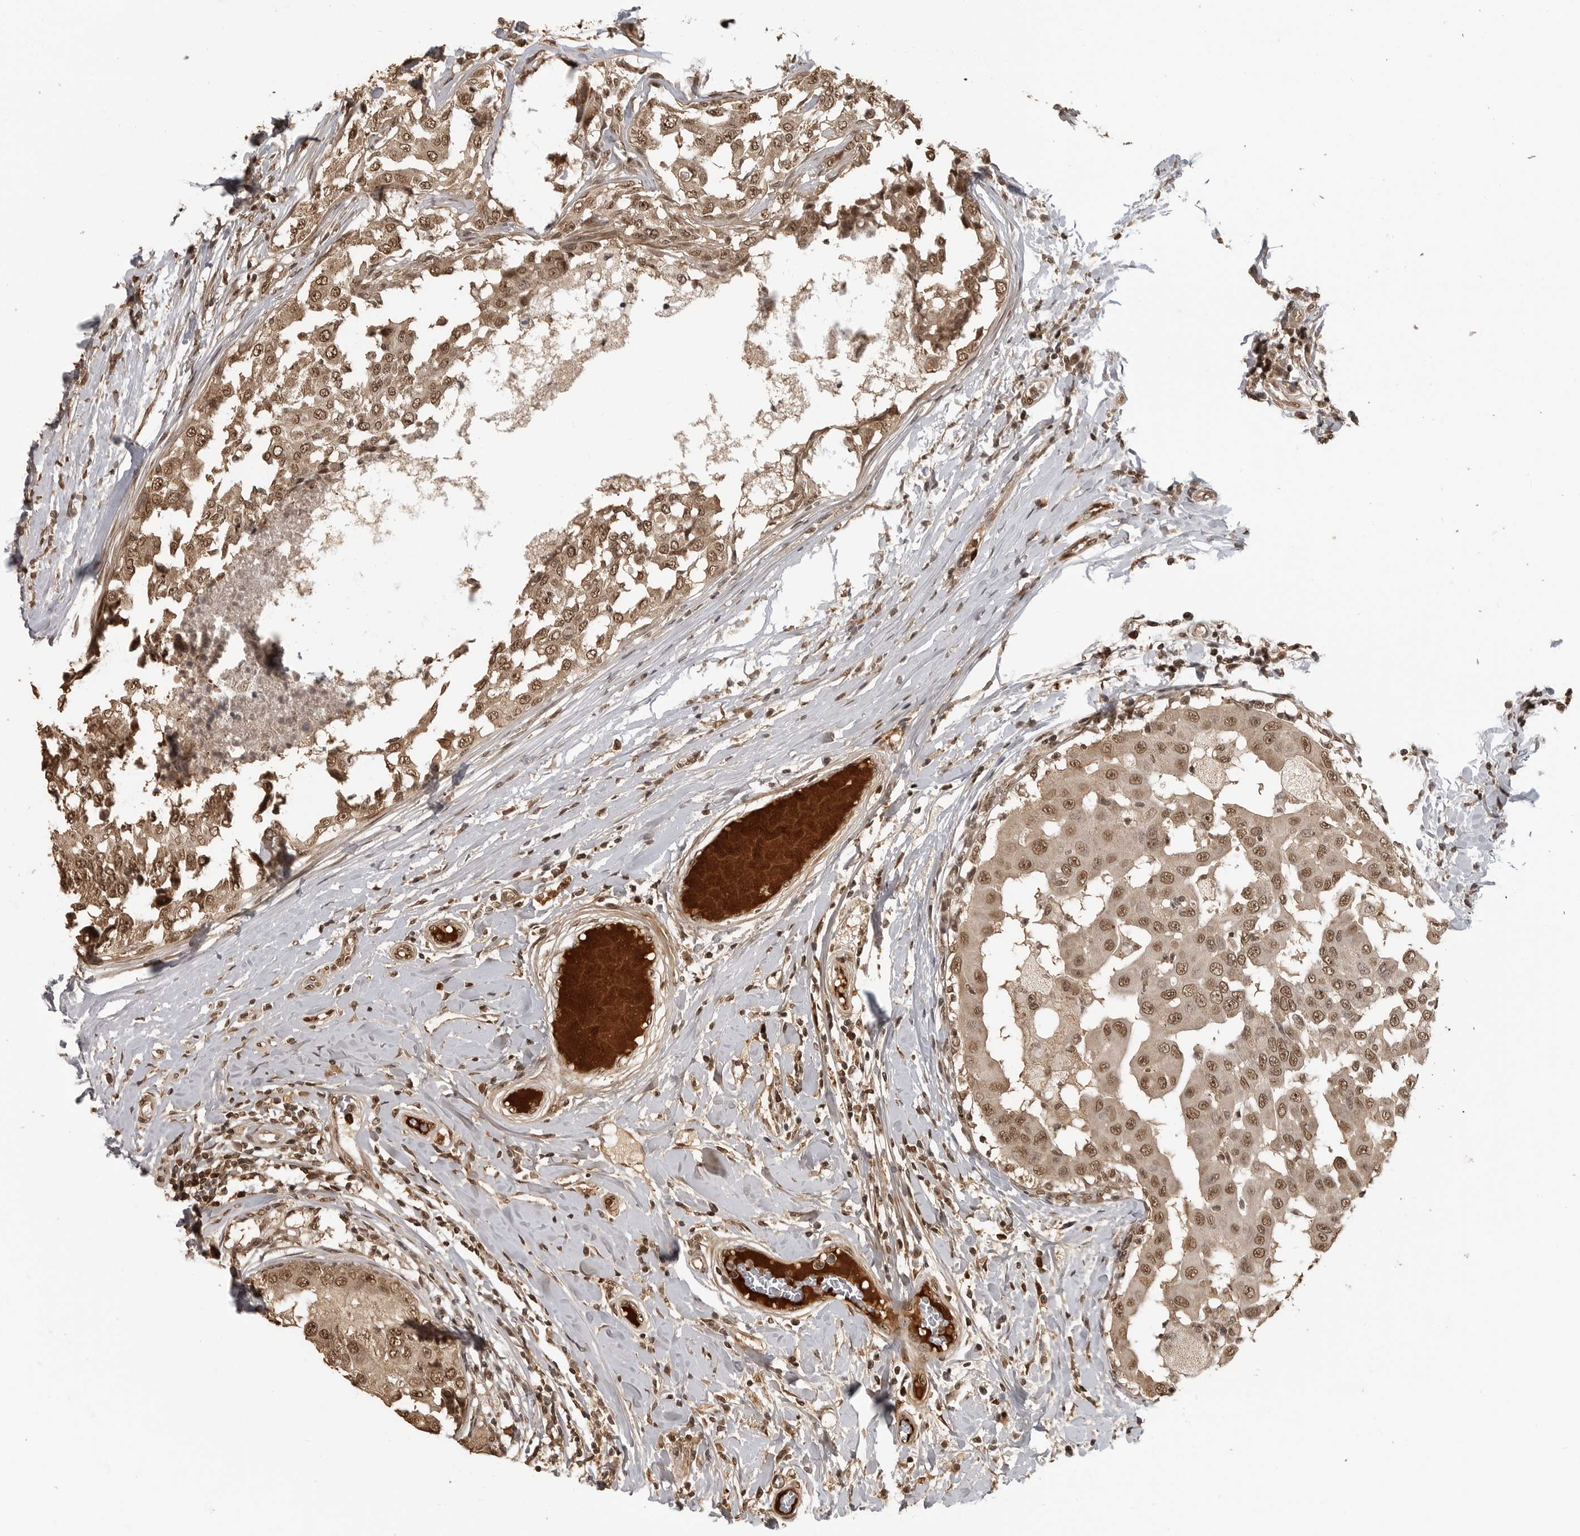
{"staining": {"intensity": "moderate", "quantity": ">75%", "location": "cytoplasmic/membranous,nuclear"}, "tissue": "breast cancer", "cell_type": "Tumor cells", "image_type": "cancer", "snomed": [{"axis": "morphology", "description": "Duct carcinoma"}, {"axis": "topography", "description": "Breast"}], "caption": "Protein analysis of breast cancer tissue demonstrates moderate cytoplasmic/membranous and nuclear staining in about >75% of tumor cells.", "gene": "CLOCK", "patient": {"sex": "female", "age": 27}}